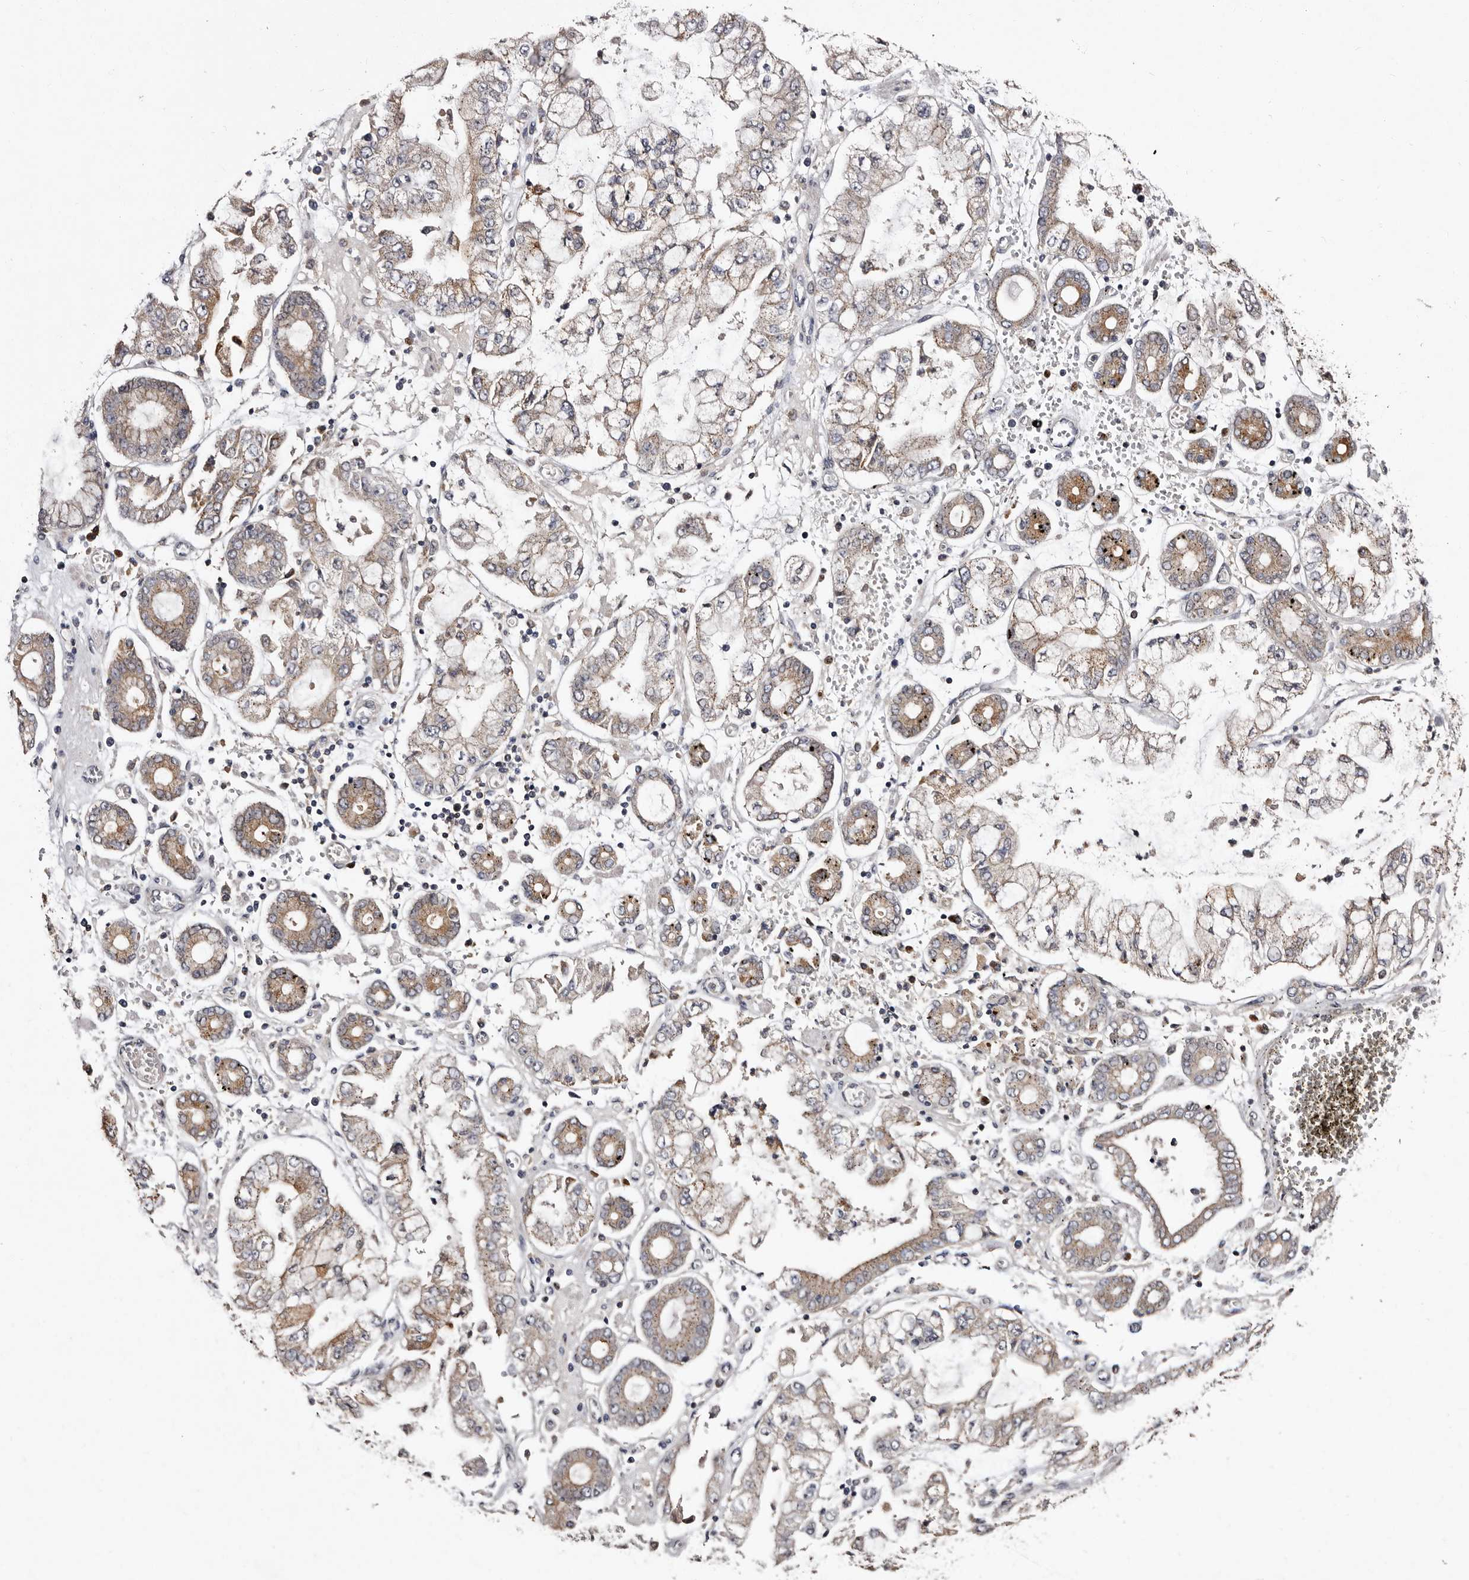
{"staining": {"intensity": "moderate", "quantity": "25%-75%", "location": "cytoplasmic/membranous"}, "tissue": "stomach cancer", "cell_type": "Tumor cells", "image_type": "cancer", "snomed": [{"axis": "morphology", "description": "Adenocarcinoma, NOS"}, {"axis": "topography", "description": "Stomach"}], "caption": "Adenocarcinoma (stomach) stained with DAB (3,3'-diaminobenzidine) immunohistochemistry displays medium levels of moderate cytoplasmic/membranous staining in approximately 25%-75% of tumor cells.", "gene": "DNPH1", "patient": {"sex": "male", "age": 76}}